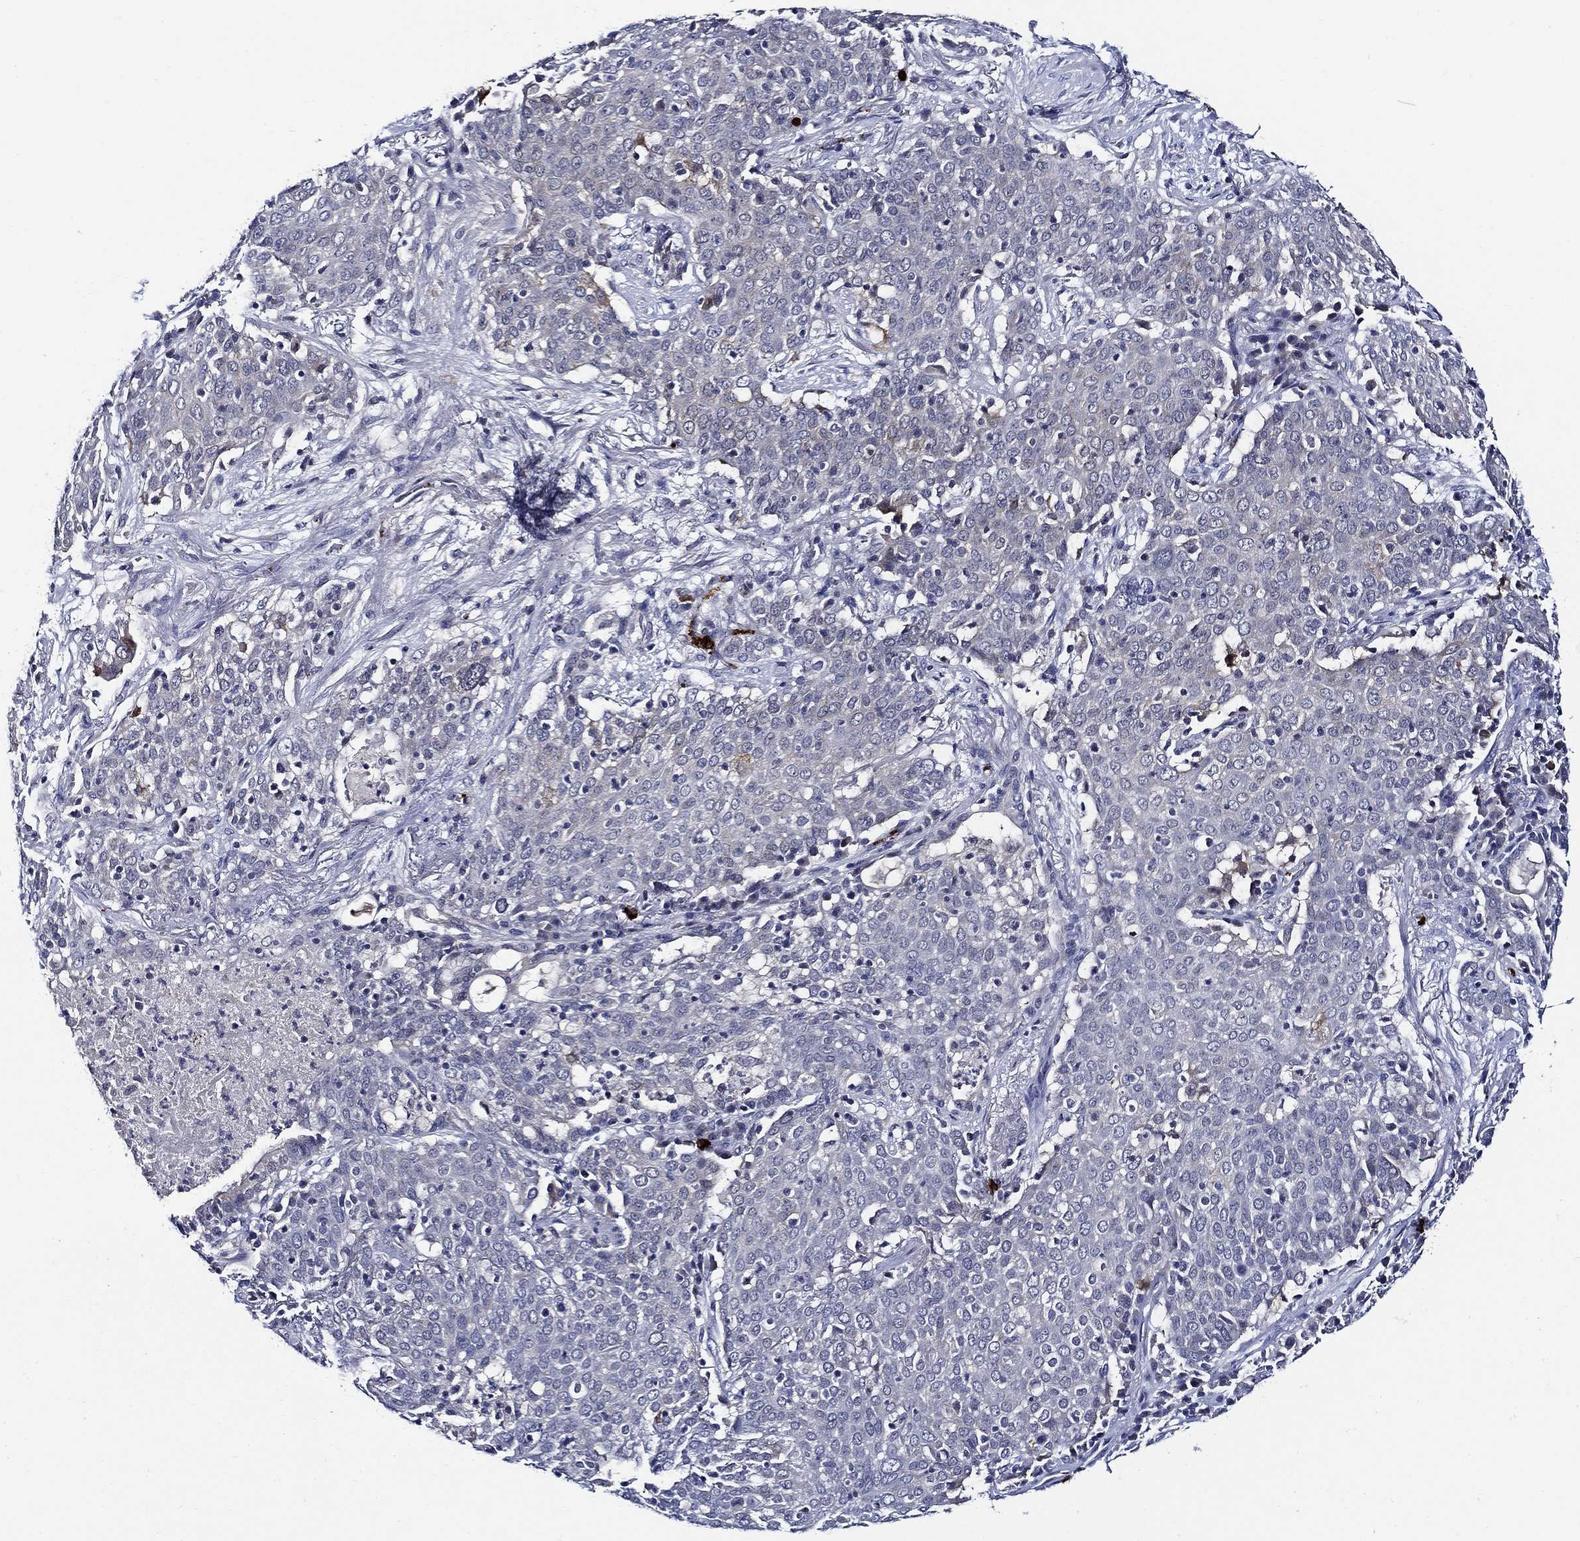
{"staining": {"intensity": "negative", "quantity": "none", "location": "none"}, "tissue": "lung cancer", "cell_type": "Tumor cells", "image_type": "cancer", "snomed": [{"axis": "morphology", "description": "Squamous cell carcinoma, NOS"}, {"axis": "topography", "description": "Lung"}], "caption": "IHC of lung cancer shows no staining in tumor cells. (Brightfield microscopy of DAB immunohistochemistry at high magnification).", "gene": "ALOX12", "patient": {"sex": "male", "age": 82}}